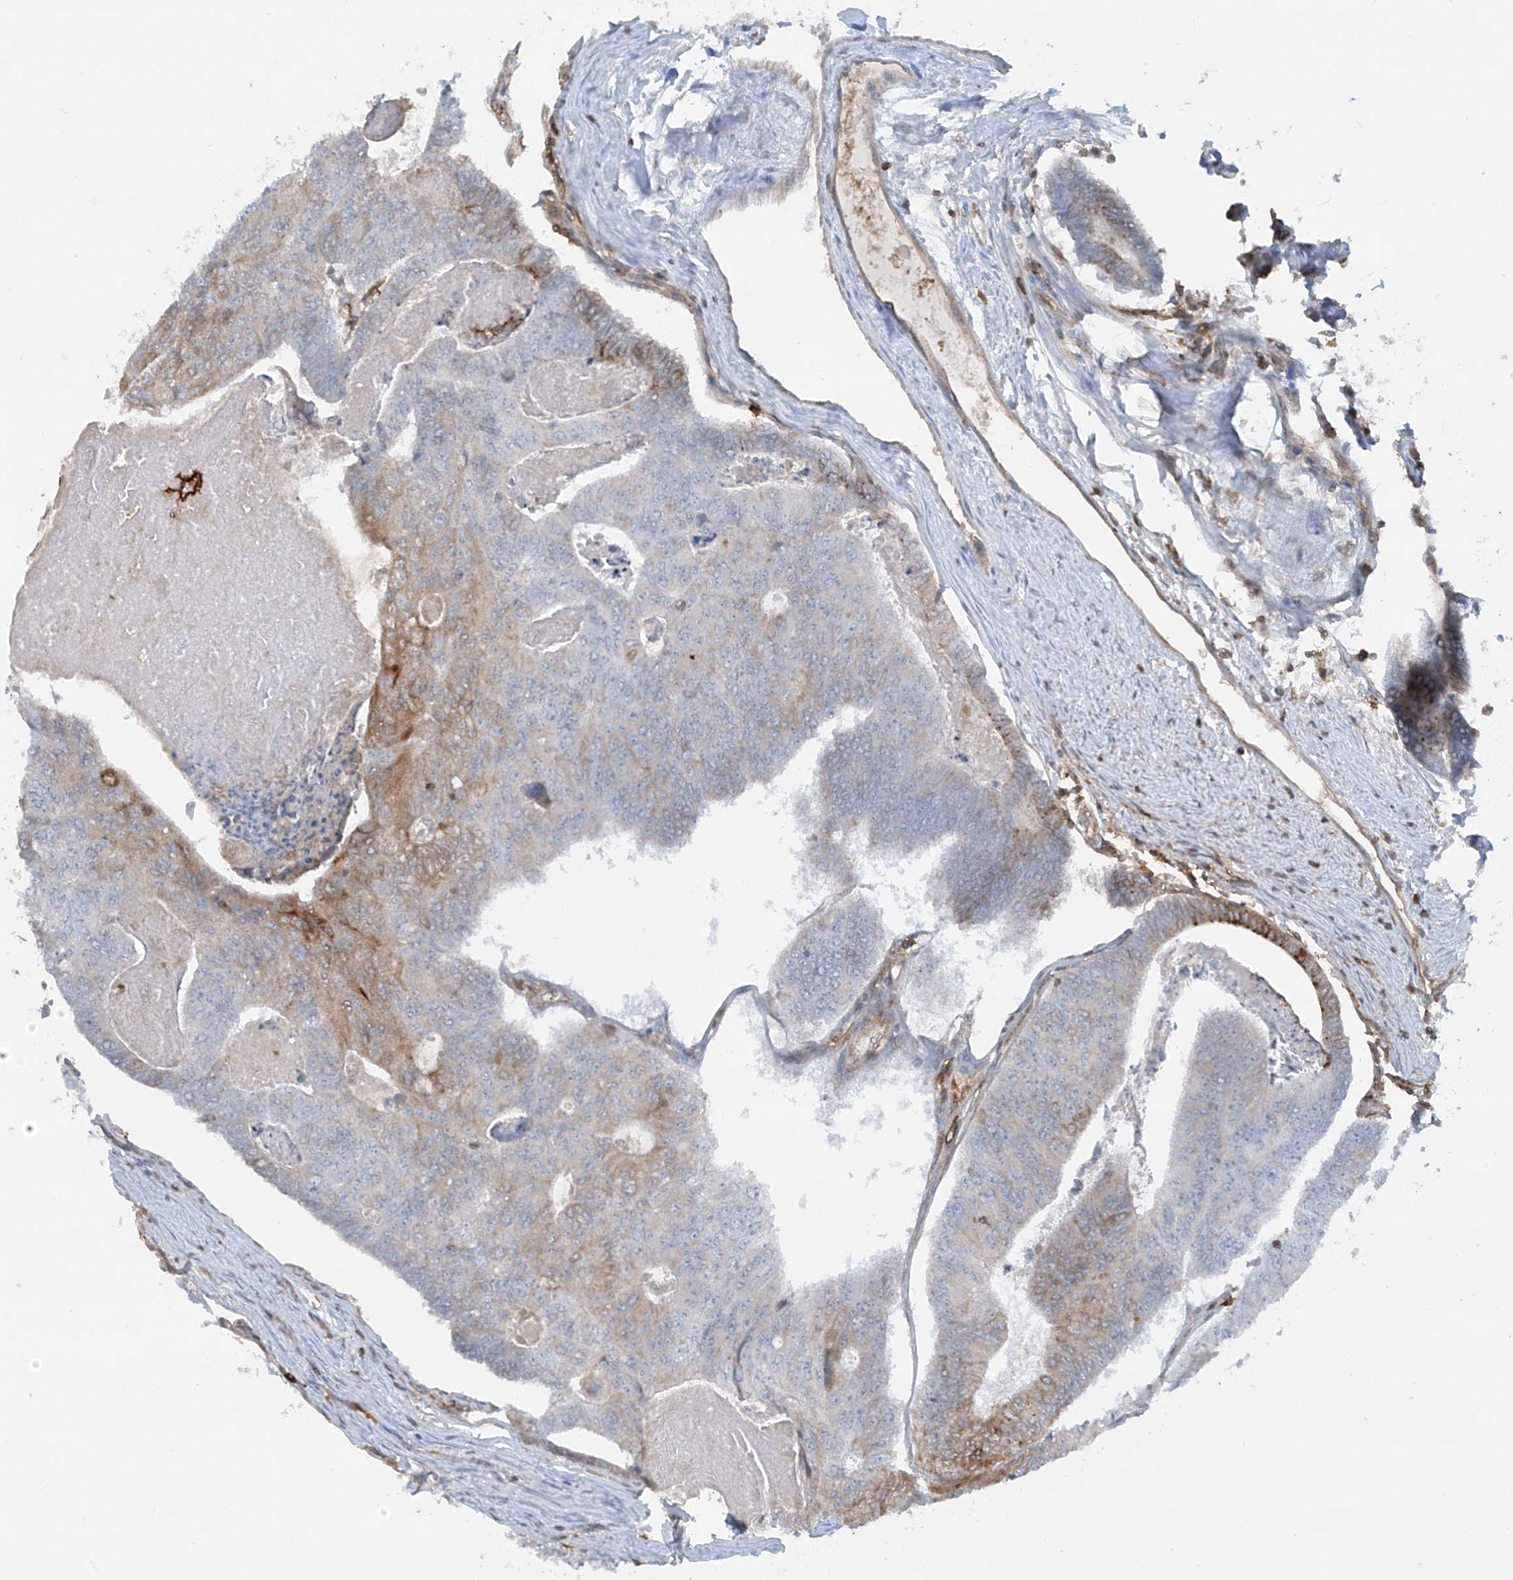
{"staining": {"intensity": "moderate", "quantity": "<25%", "location": "cytoplasmic/membranous"}, "tissue": "colorectal cancer", "cell_type": "Tumor cells", "image_type": "cancer", "snomed": [{"axis": "morphology", "description": "Adenocarcinoma, NOS"}, {"axis": "topography", "description": "Colon"}], "caption": "IHC of colorectal cancer exhibits low levels of moderate cytoplasmic/membranous expression in about <25% of tumor cells.", "gene": "HLA-E", "patient": {"sex": "female", "age": 67}}